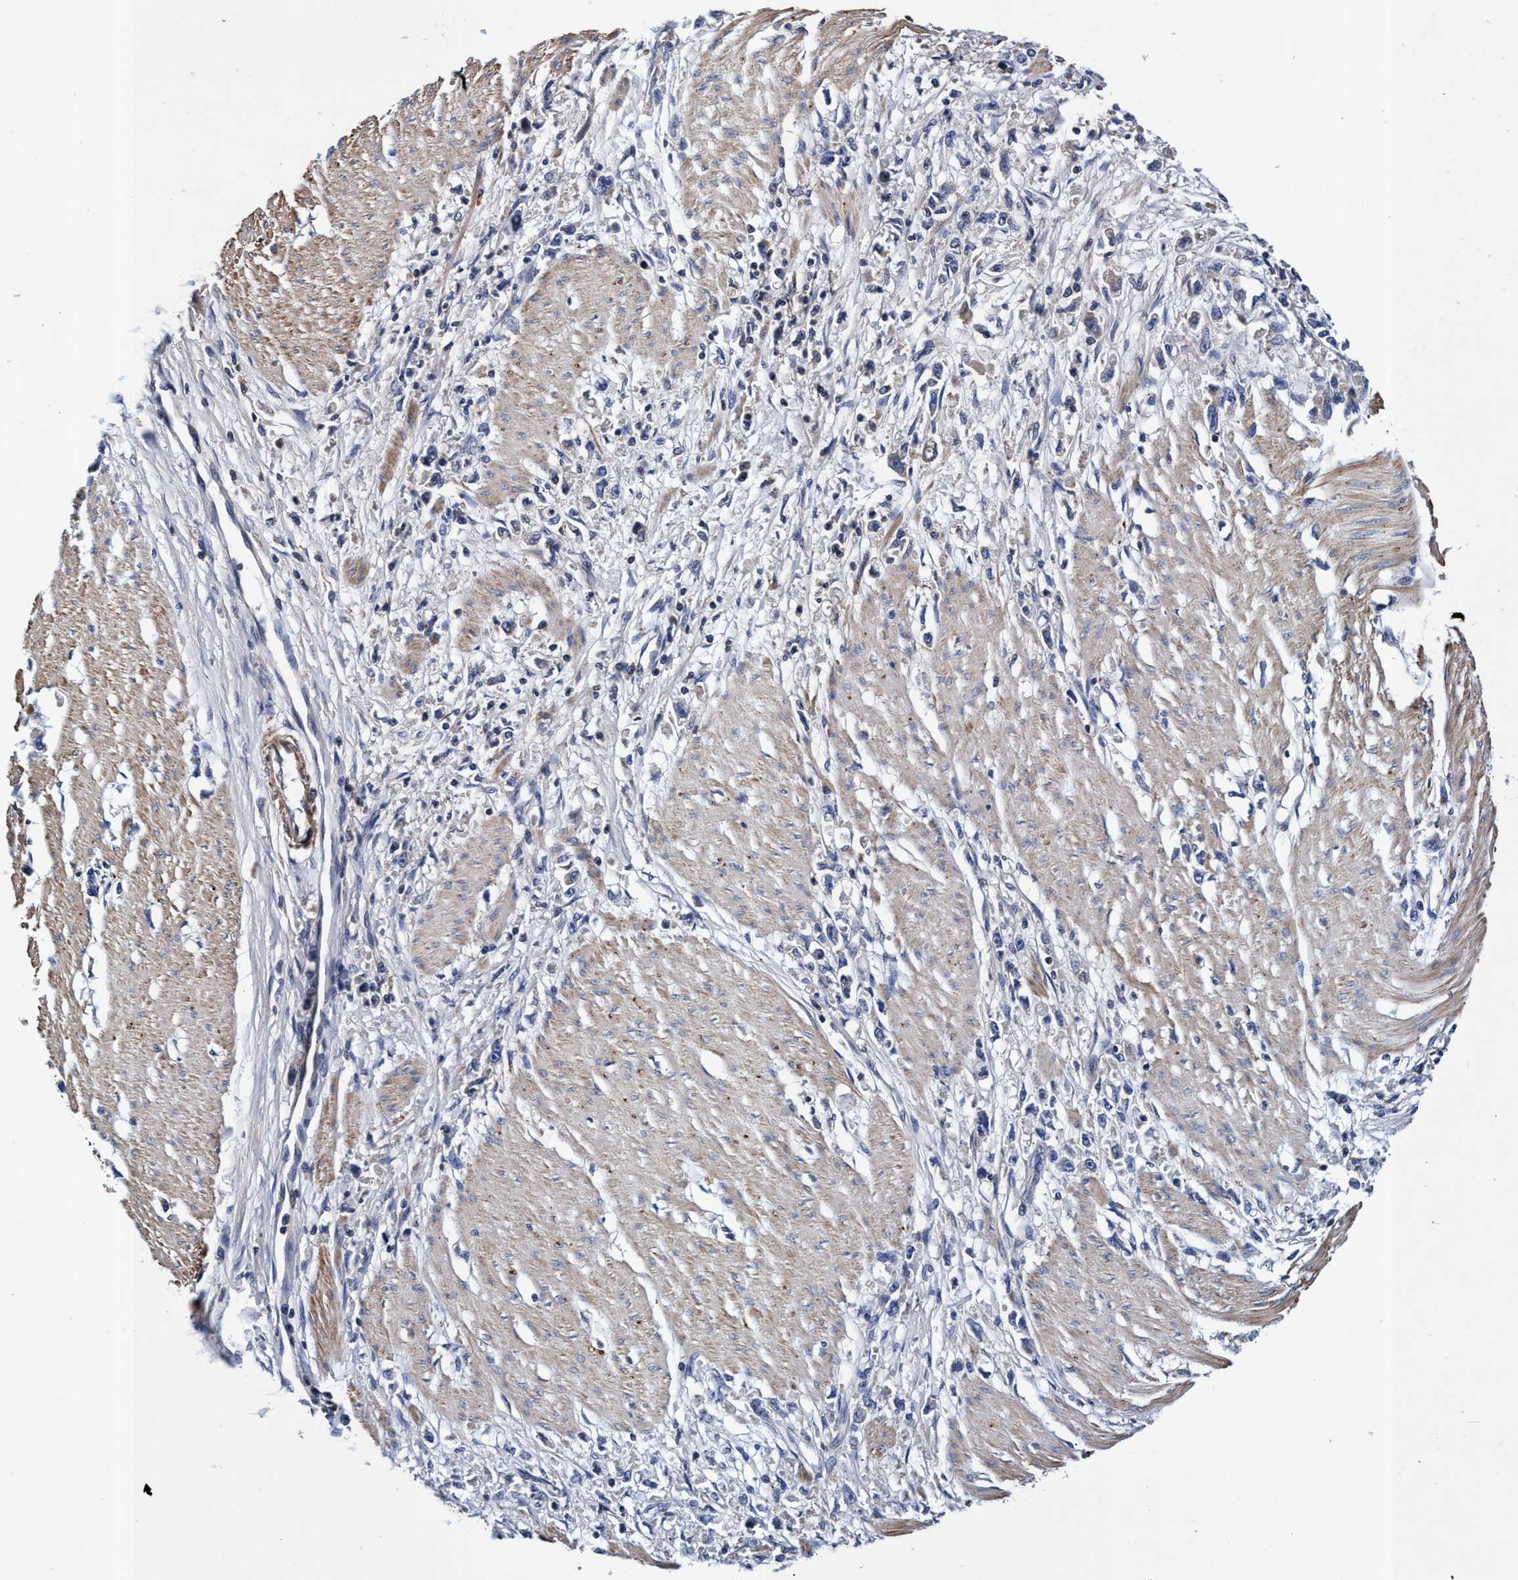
{"staining": {"intensity": "negative", "quantity": "none", "location": "none"}, "tissue": "stomach cancer", "cell_type": "Tumor cells", "image_type": "cancer", "snomed": [{"axis": "morphology", "description": "Adenocarcinoma, NOS"}, {"axis": "topography", "description": "Stomach"}], "caption": "This is a histopathology image of immunohistochemistry (IHC) staining of stomach cancer (adenocarcinoma), which shows no expression in tumor cells.", "gene": "RNF208", "patient": {"sex": "female", "age": 59}}